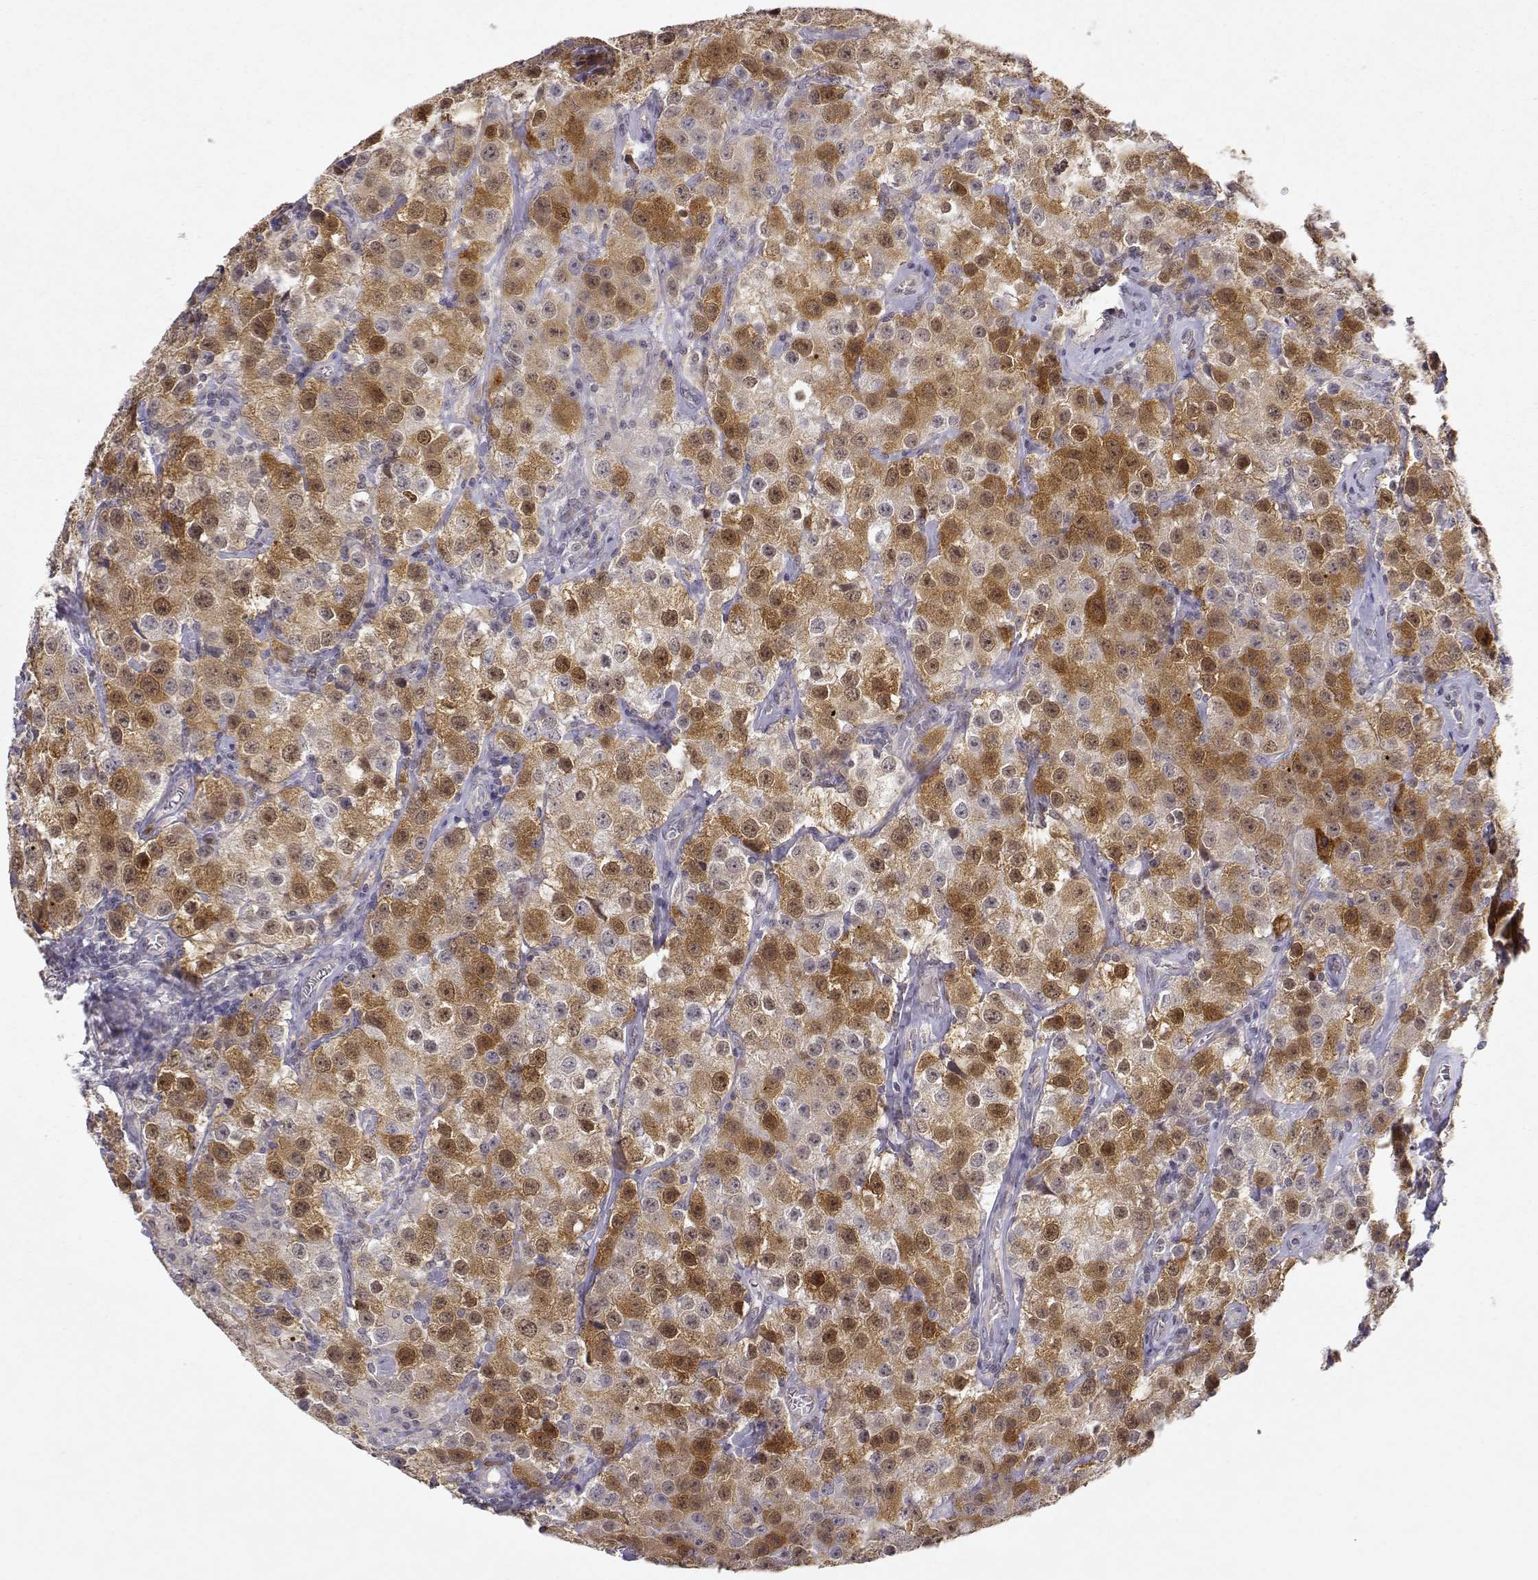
{"staining": {"intensity": "strong", "quantity": ">75%", "location": "cytoplasmic/membranous,nuclear"}, "tissue": "testis cancer", "cell_type": "Tumor cells", "image_type": "cancer", "snomed": [{"axis": "morphology", "description": "Seminoma, NOS"}, {"axis": "topography", "description": "Testis"}], "caption": "Immunohistochemical staining of testis cancer reveals strong cytoplasmic/membranous and nuclear protein expression in approximately >75% of tumor cells.", "gene": "RAD51", "patient": {"sex": "male", "age": 52}}